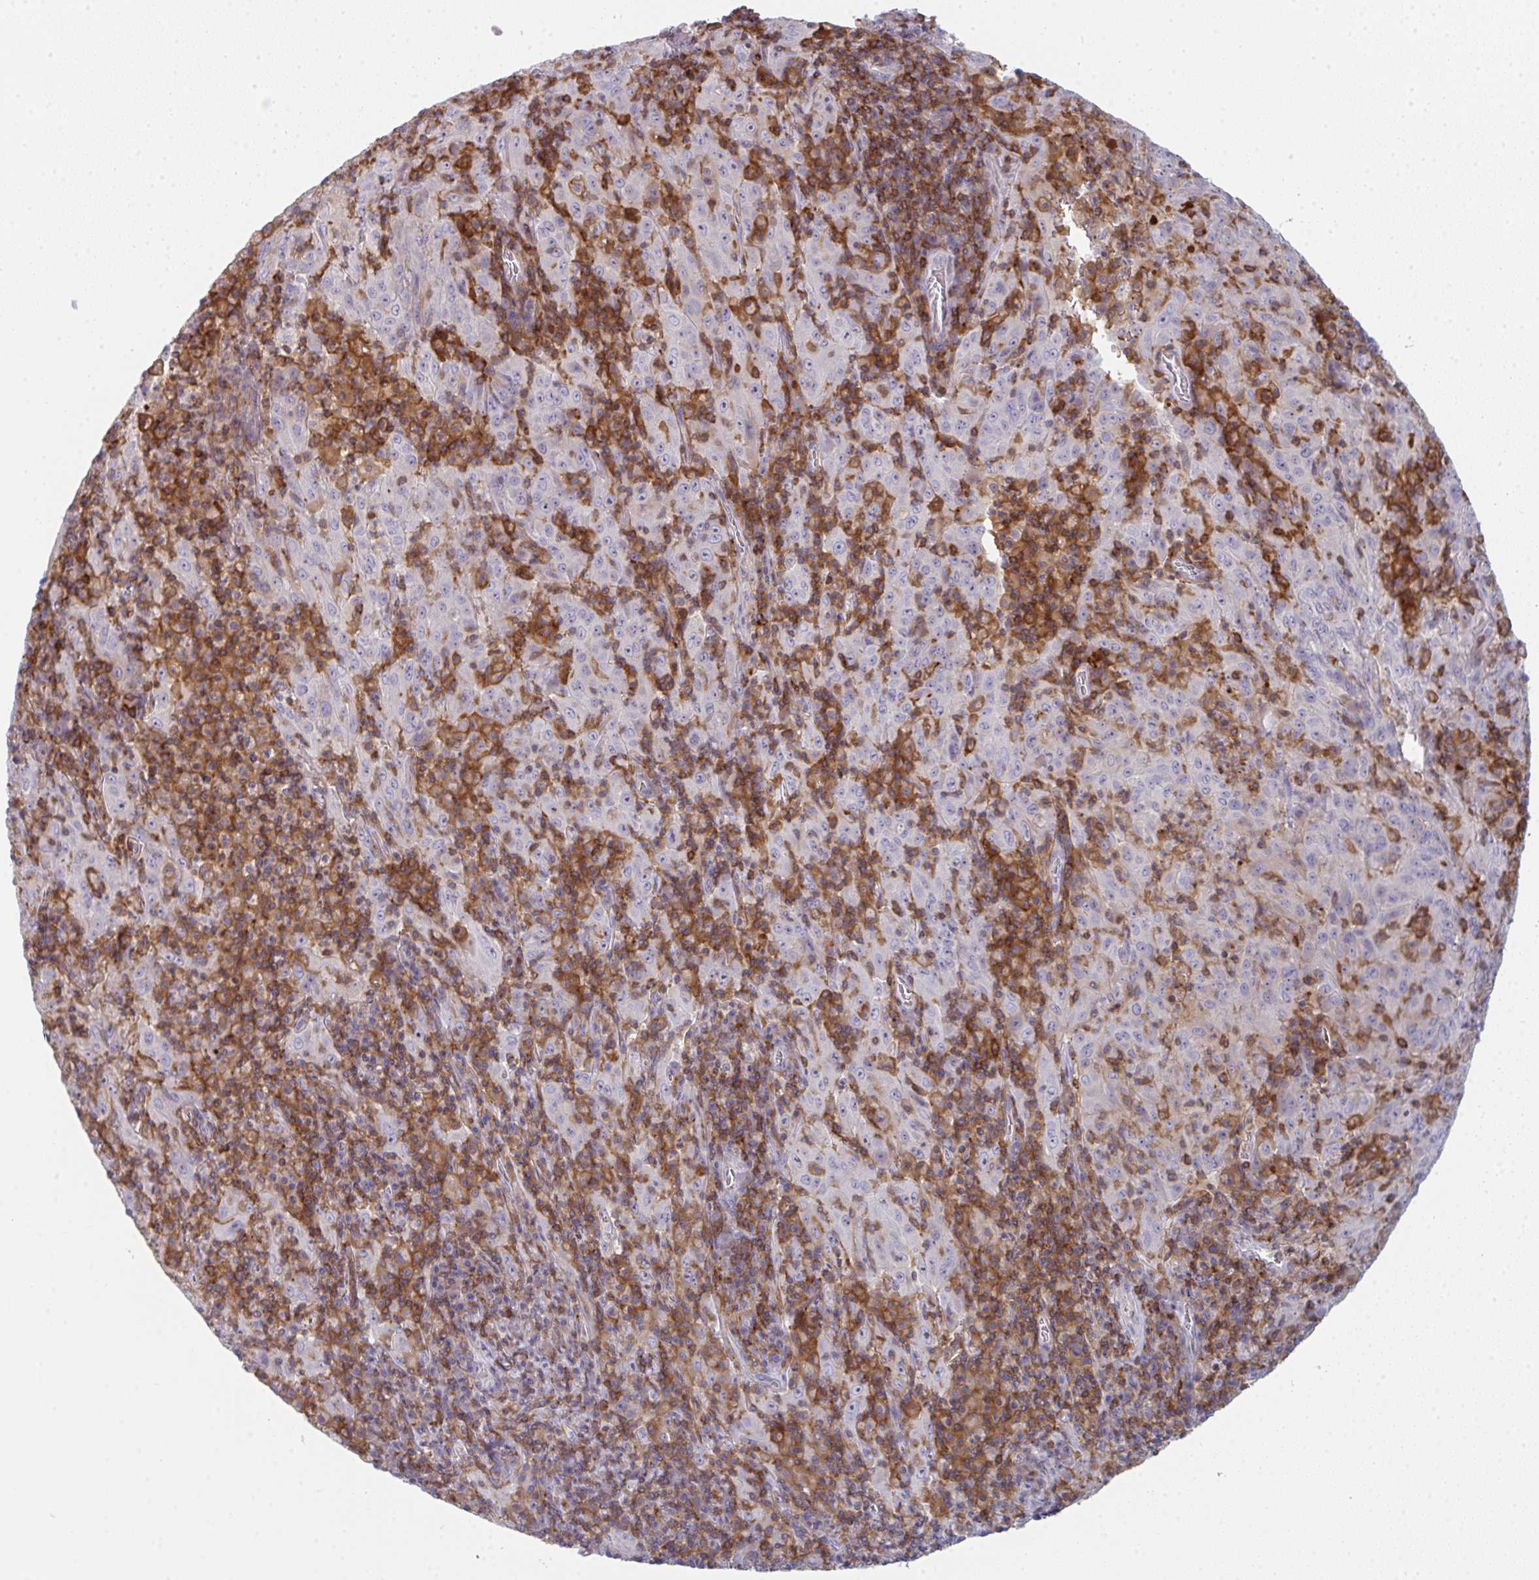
{"staining": {"intensity": "negative", "quantity": "none", "location": "none"}, "tissue": "pancreatic cancer", "cell_type": "Tumor cells", "image_type": "cancer", "snomed": [{"axis": "morphology", "description": "Adenocarcinoma, NOS"}, {"axis": "topography", "description": "Pancreas"}], "caption": "This histopathology image is of adenocarcinoma (pancreatic) stained with IHC to label a protein in brown with the nuclei are counter-stained blue. There is no positivity in tumor cells.", "gene": "CD80", "patient": {"sex": "male", "age": 63}}